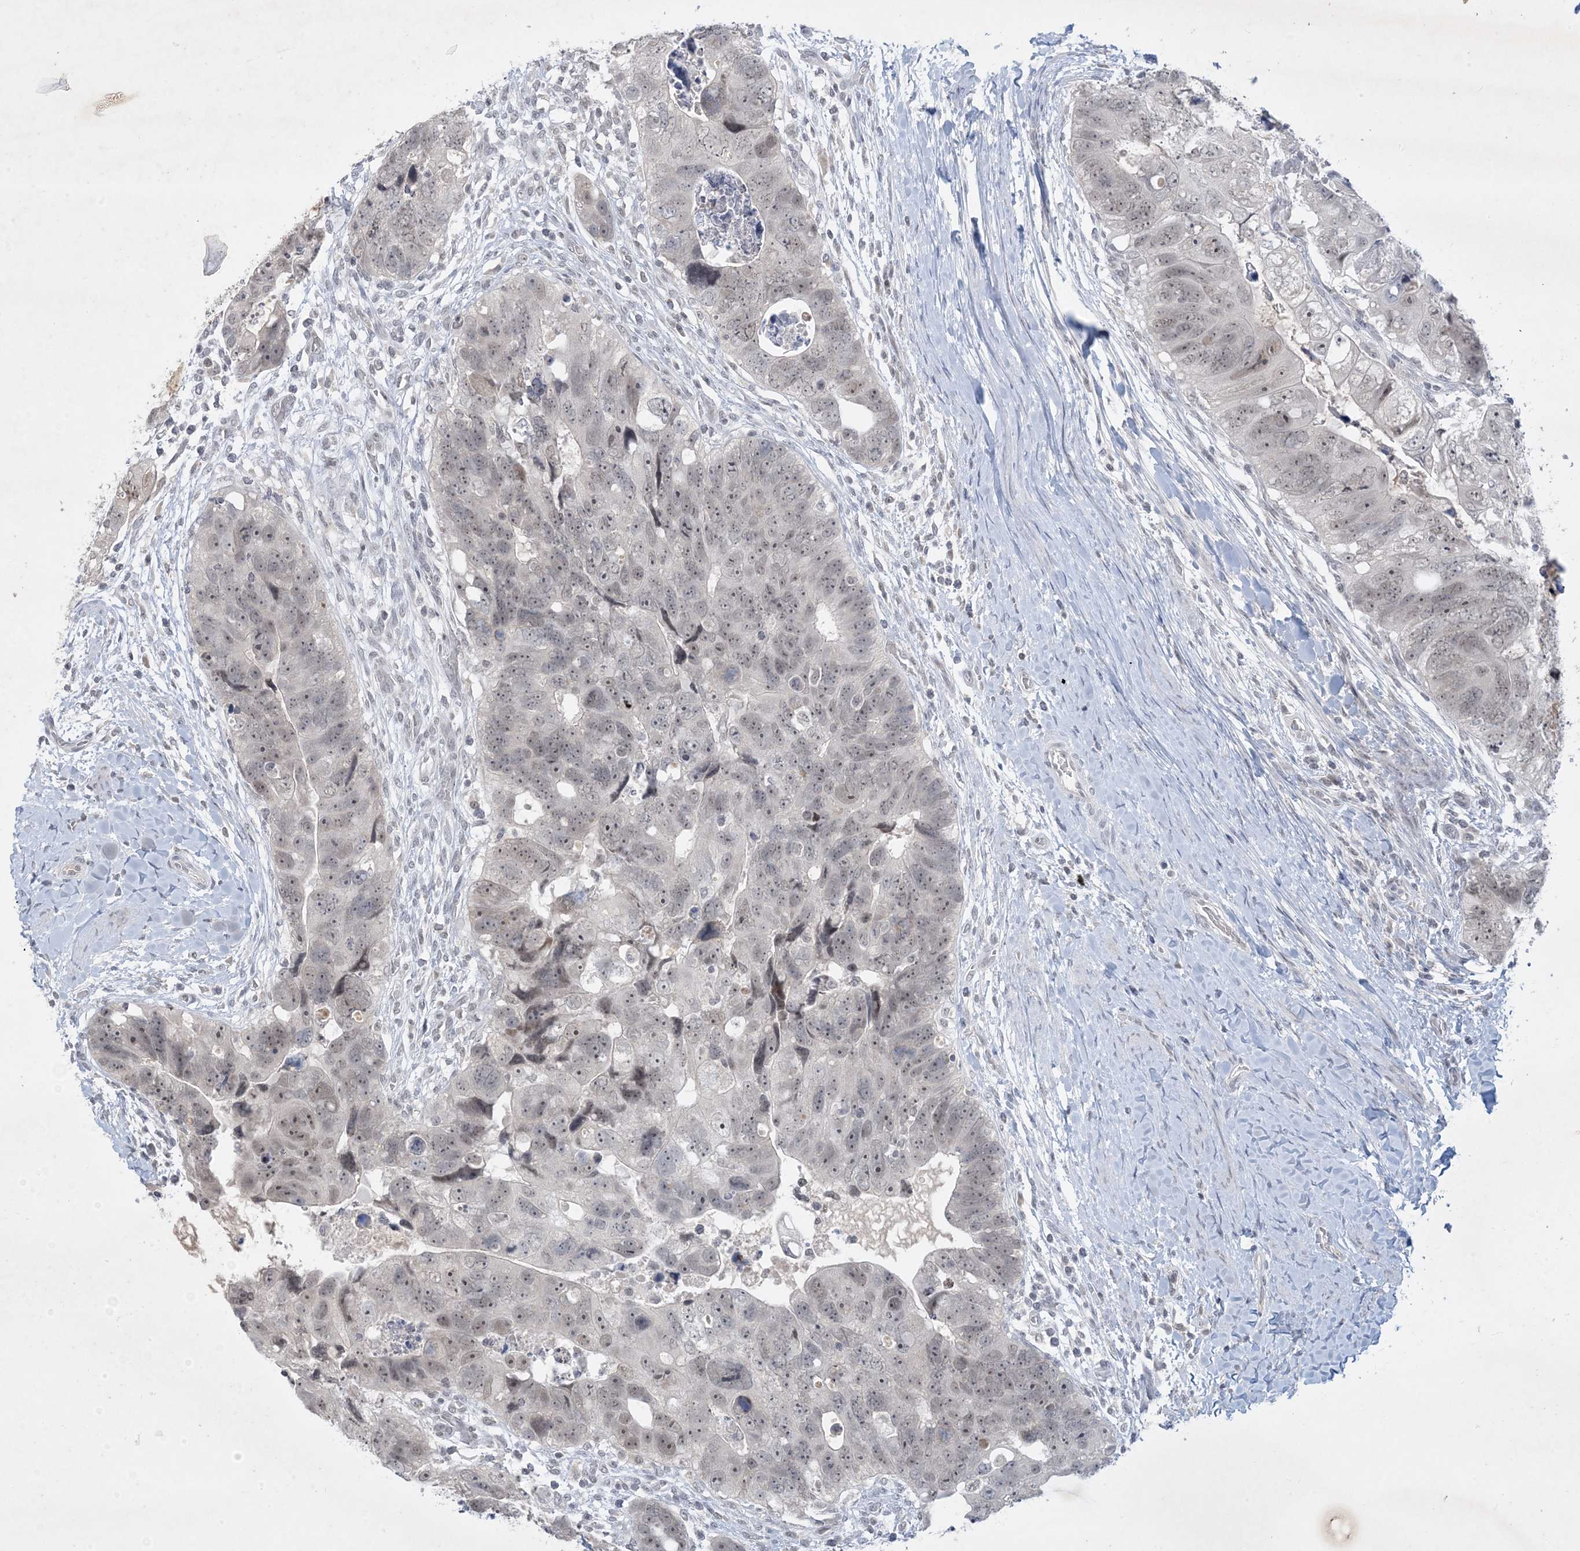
{"staining": {"intensity": "moderate", "quantity": ">75%", "location": "nuclear"}, "tissue": "colorectal cancer", "cell_type": "Tumor cells", "image_type": "cancer", "snomed": [{"axis": "morphology", "description": "Adenocarcinoma, NOS"}, {"axis": "topography", "description": "Rectum"}], "caption": "IHC of human colorectal cancer (adenocarcinoma) reveals medium levels of moderate nuclear positivity in approximately >75% of tumor cells.", "gene": "ZNF674", "patient": {"sex": "male", "age": 59}}